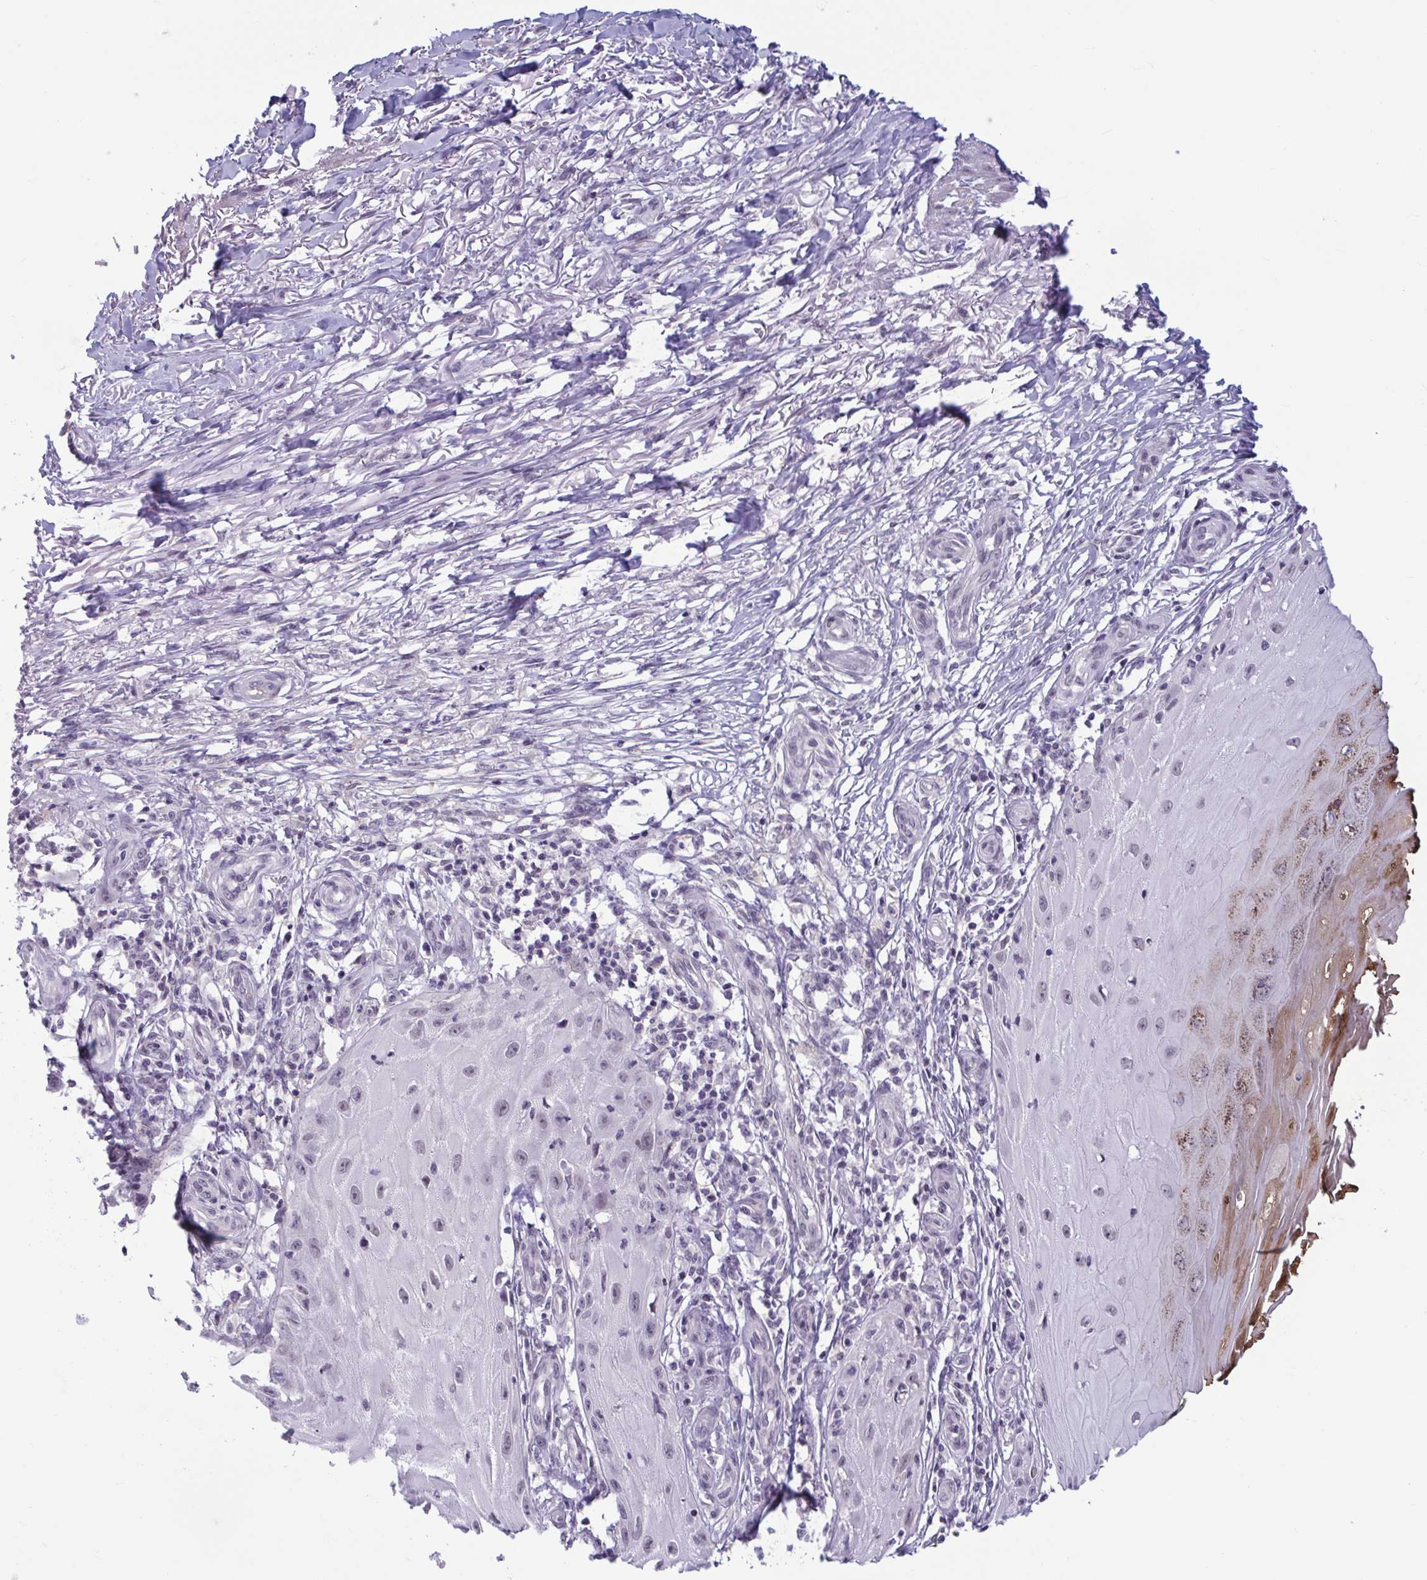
{"staining": {"intensity": "negative", "quantity": "none", "location": "none"}, "tissue": "skin cancer", "cell_type": "Tumor cells", "image_type": "cancer", "snomed": [{"axis": "morphology", "description": "Squamous cell carcinoma, NOS"}, {"axis": "topography", "description": "Skin"}], "caption": "A high-resolution image shows immunohistochemistry (IHC) staining of squamous cell carcinoma (skin), which exhibits no significant positivity in tumor cells.", "gene": "TTC7B", "patient": {"sex": "female", "age": 77}}